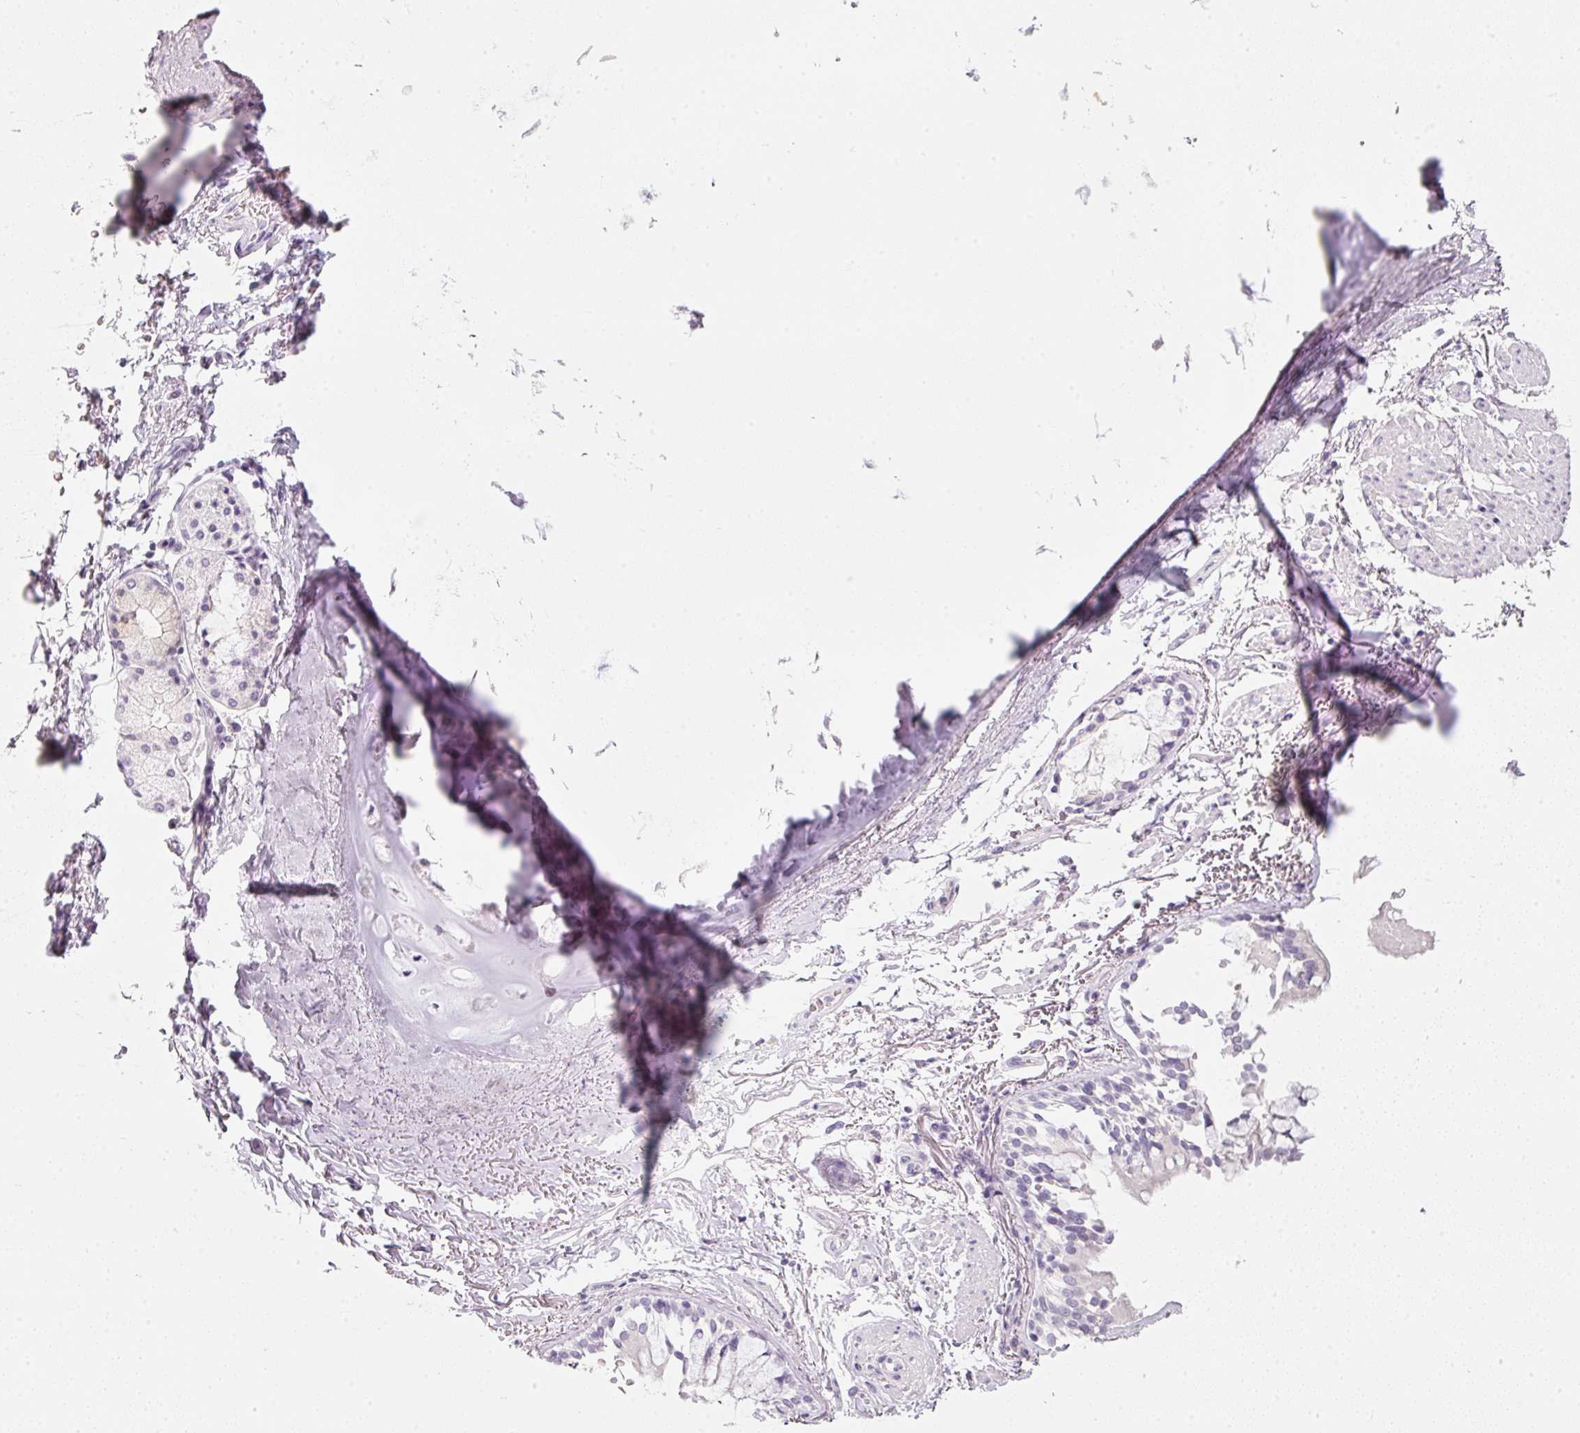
{"staining": {"intensity": "negative", "quantity": "none", "location": "none"}, "tissue": "bronchus", "cell_type": "Respiratory epithelial cells", "image_type": "normal", "snomed": [{"axis": "morphology", "description": "Normal tissue, NOS"}, {"axis": "topography", "description": "Bronchus"}], "caption": "Immunohistochemistry (IHC) of benign bronchus reveals no staining in respiratory epithelial cells. (Stains: DAB immunohistochemistry (IHC) with hematoxylin counter stain, Microscopy: brightfield microscopy at high magnification).", "gene": "ENSG00000206549", "patient": {"sex": "male", "age": 70}}